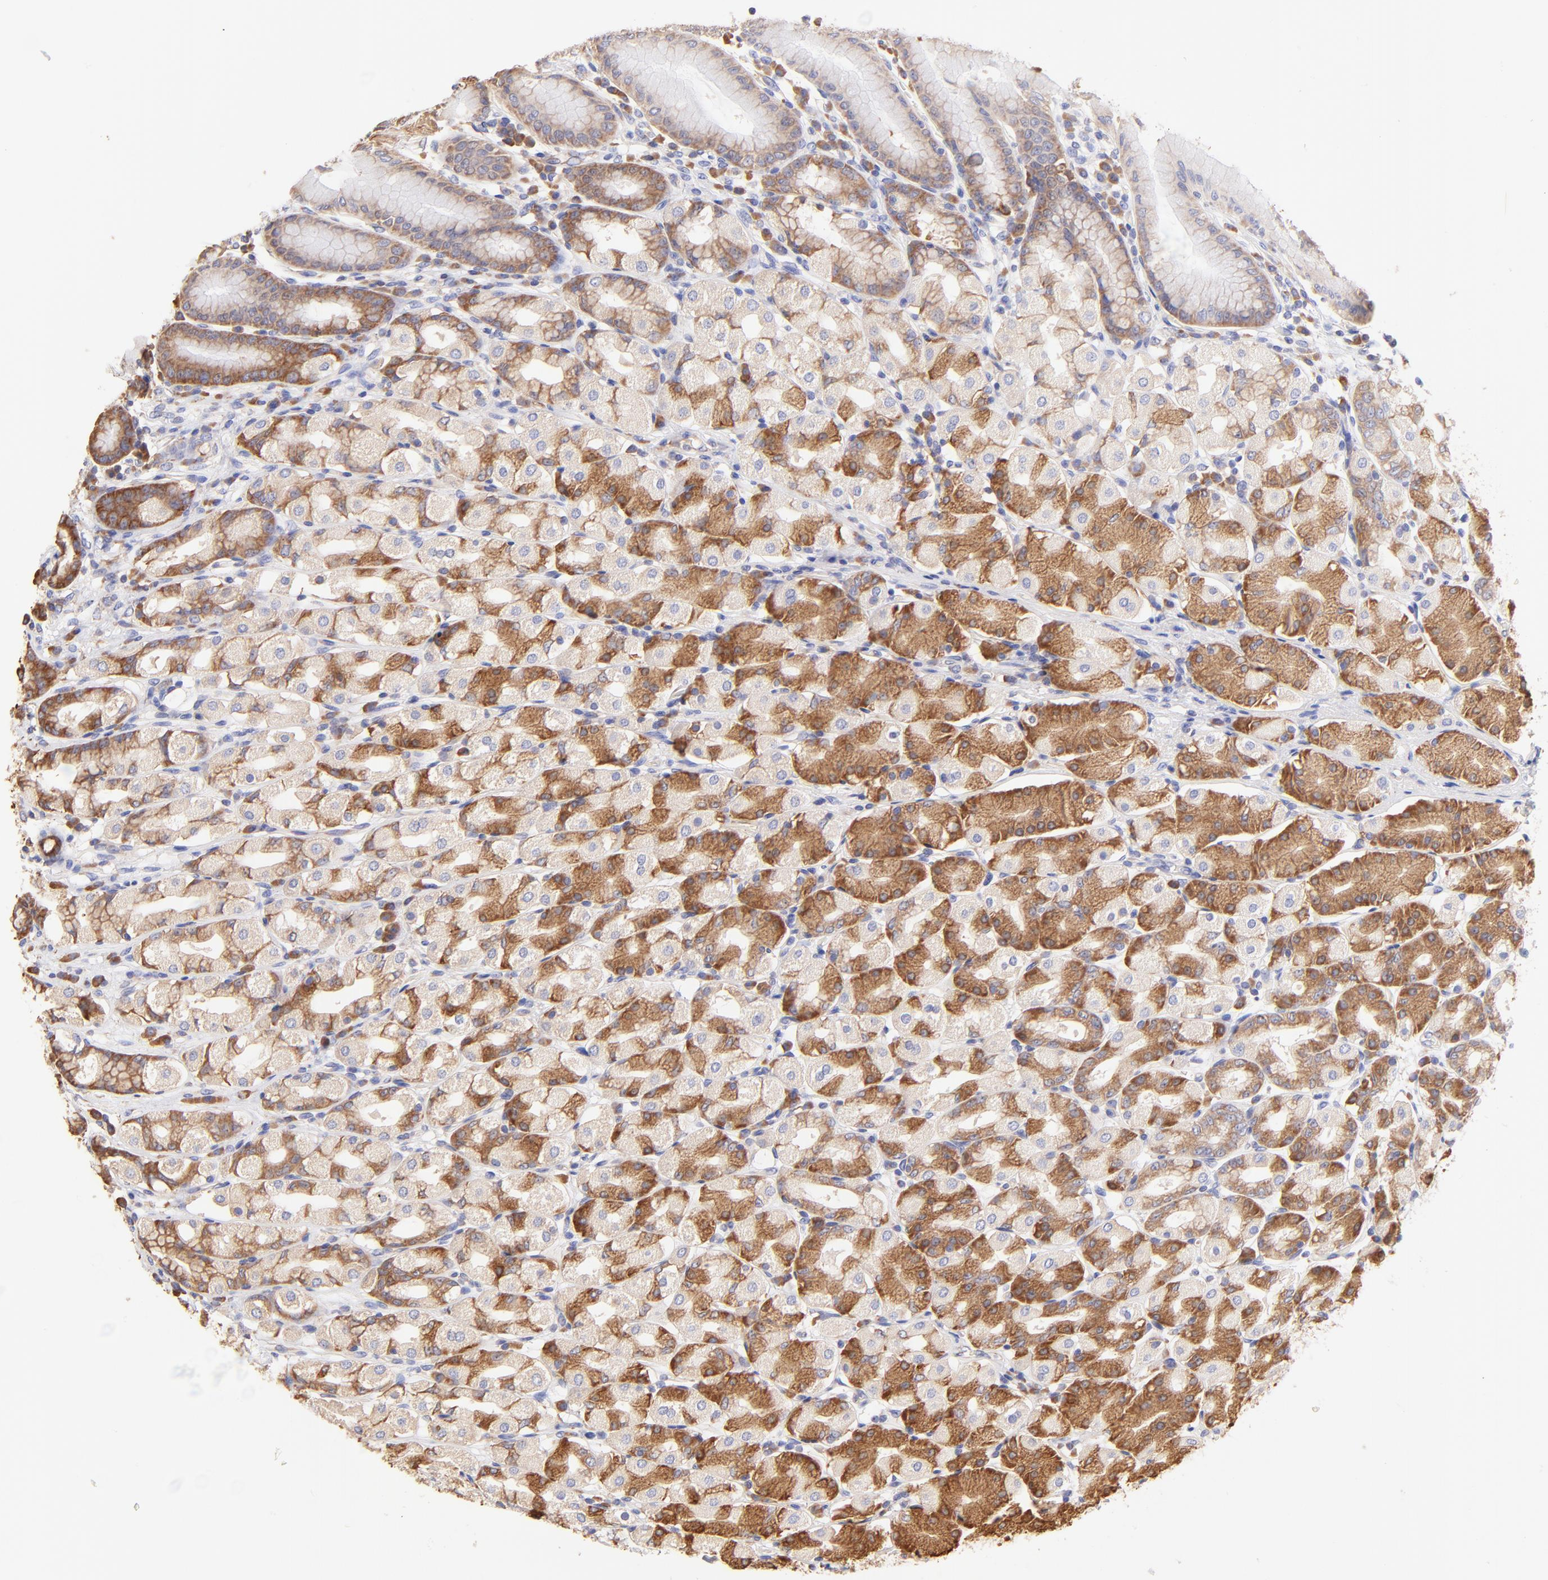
{"staining": {"intensity": "moderate", "quantity": "25%-75%", "location": "cytoplasmic/membranous"}, "tissue": "stomach", "cell_type": "Glandular cells", "image_type": "normal", "snomed": [{"axis": "morphology", "description": "Normal tissue, NOS"}, {"axis": "topography", "description": "Stomach, upper"}], "caption": "IHC (DAB (3,3'-diaminobenzidine)) staining of unremarkable stomach shows moderate cytoplasmic/membranous protein expression in about 25%-75% of glandular cells.", "gene": "RPL30", "patient": {"sex": "male", "age": 68}}